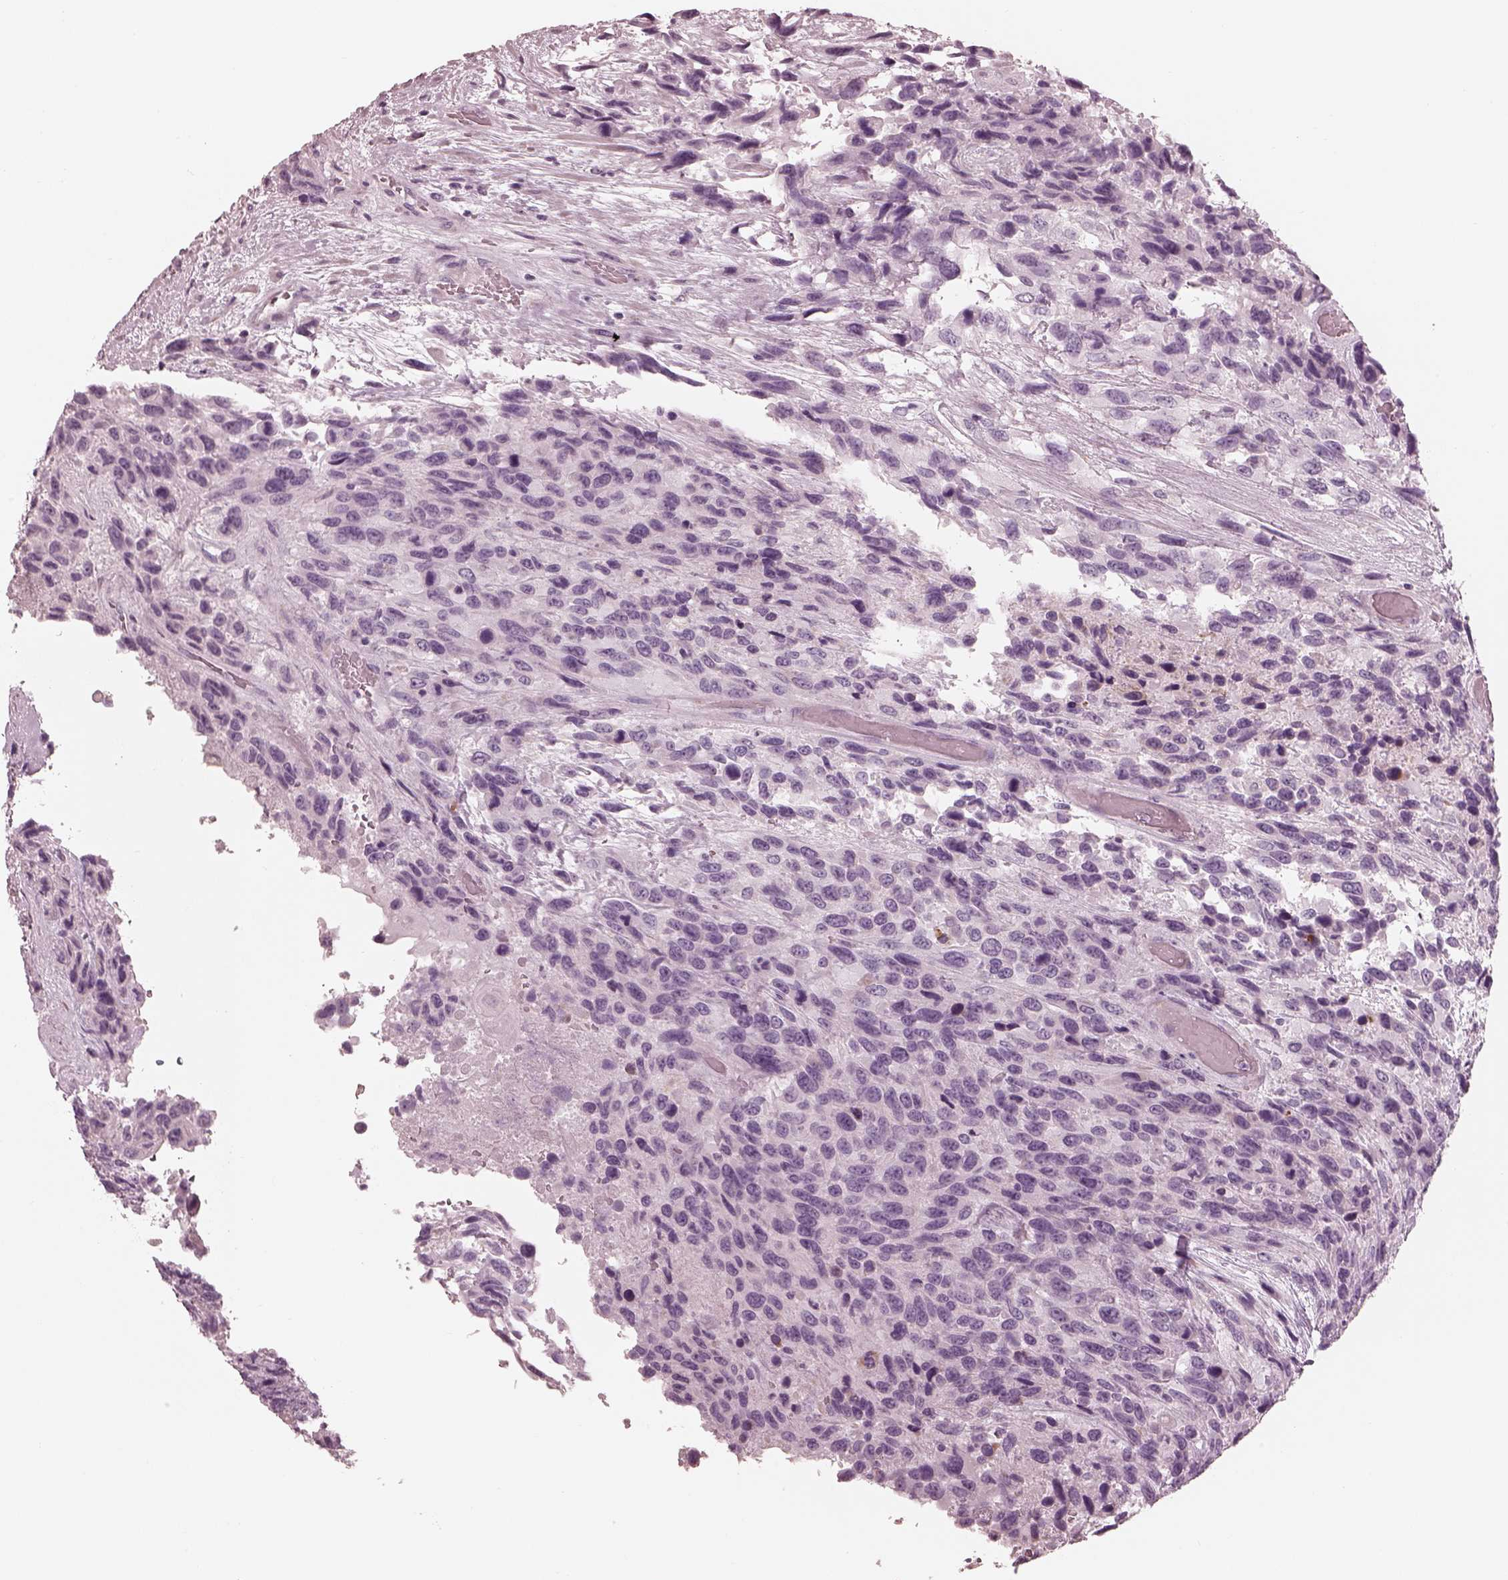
{"staining": {"intensity": "negative", "quantity": "none", "location": "none"}, "tissue": "urothelial cancer", "cell_type": "Tumor cells", "image_type": "cancer", "snomed": [{"axis": "morphology", "description": "Urothelial carcinoma, High grade"}, {"axis": "topography", "description": "Urinary bladder"}], "caption": "A photomicrograph of urothelial cancer stained for a protein reveals no brown staining in tumor cells.", "gene": "CADM2", "patient": {"sex": "female", "age": 70}}